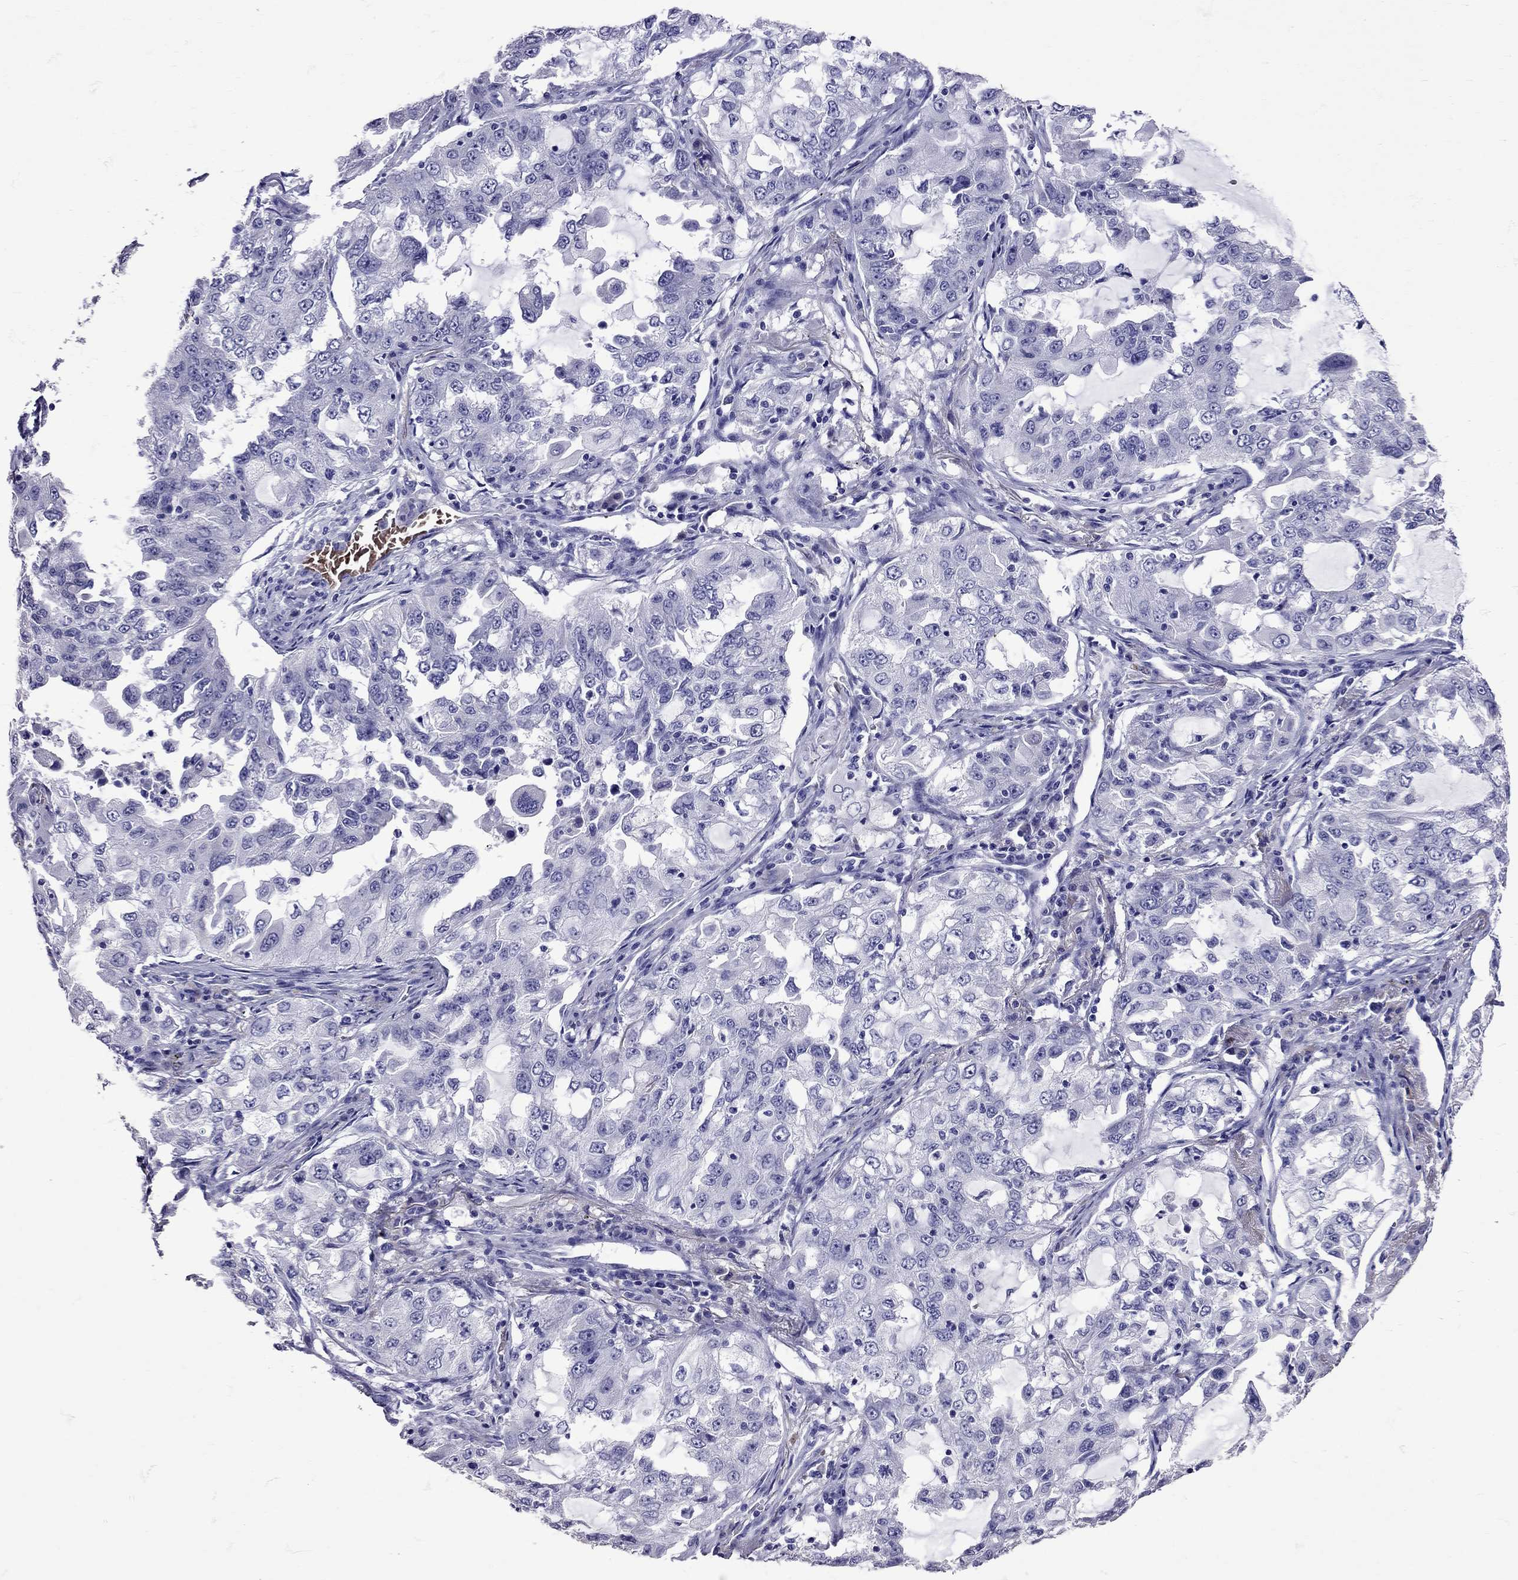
{"staining": {"intensity": "negative", "quantity": "none", "location": "none"}, "tissue": "lung cancer", "cell_type": "Tumor cells", "image_type": "cancer", "snomed": [{"axis": "morphology", "description": "Adenocarcinoma, NOS"}, {"axis": "topography", "description": "Lung"}], "caption": "This histopathology image is of lung adenocarcinoma stained with immunohistochemistry to label a protein in brown with the nuclei are counter-stained blue. There is no staining in tumor cells. Brightfield microscopy of immunohistochemistry (IHC) stained with DAB (3,3'-diaminobenzidine) (brown) and hematoxylin (blue), captured at high magnification.", "gene": "TBR1", "patient": {"sex": "female", "age": 61}}